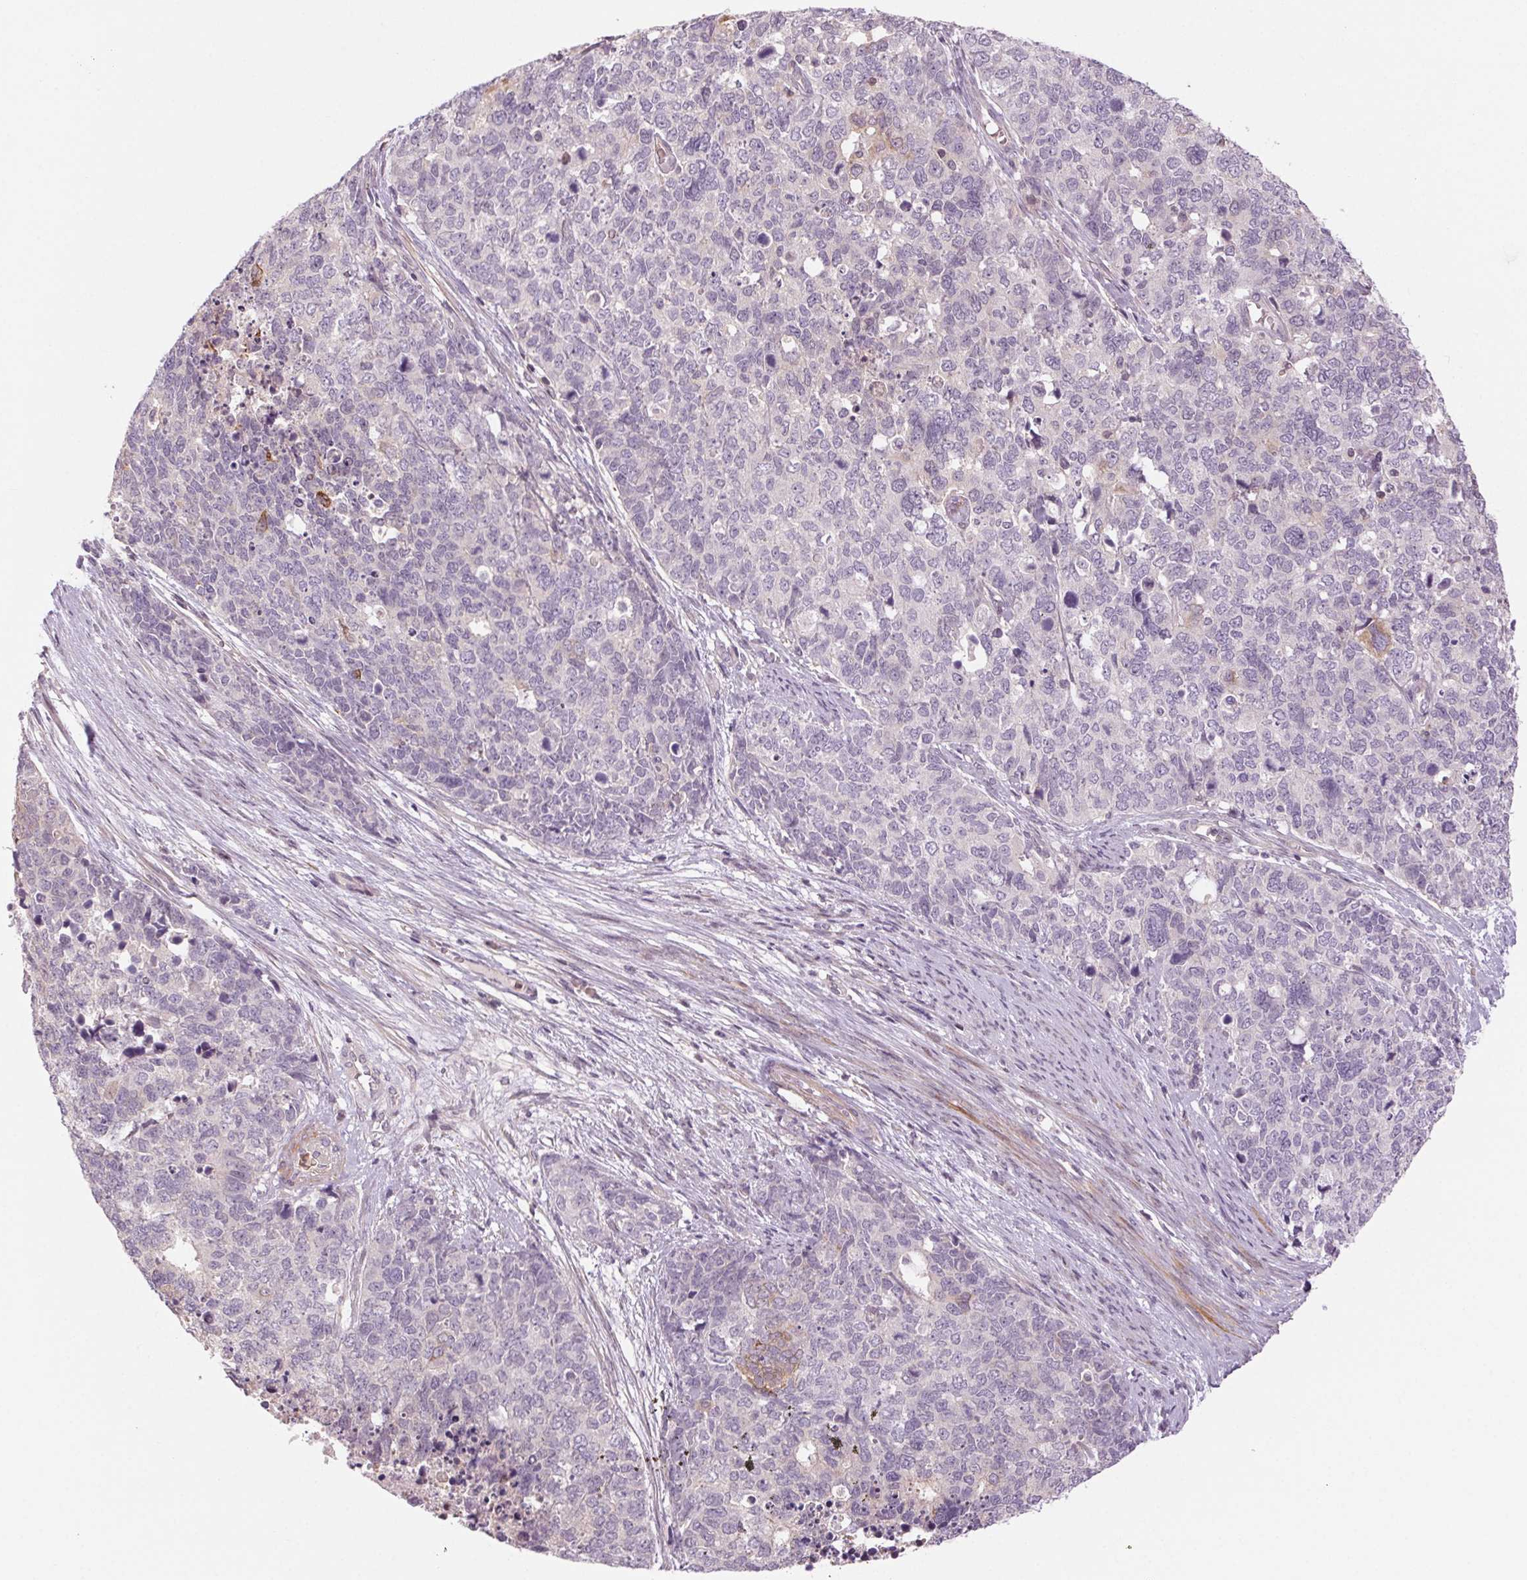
{"staining": {"intensity": "negative", "quantity": "none", "location": "none"}, "tissue": "cervical cancer", "cell_type": "Tumor cells", "image_type": "cancer", "snomed": [{"axis": "morphology", "description": "Squamous cell carcinoma, NOS"}, {"axis": "topography", "description": "Cervix"}], "caption": "An immunohistochemistry image of cervical cancer is shown. There is no staining in tumor cells of cervical cancer. (DAB (3,3'-diaminobenzidine) IHC, high magnification).", "gene": "HHLA2", "patient": {"sex": "female", "age": 63}}